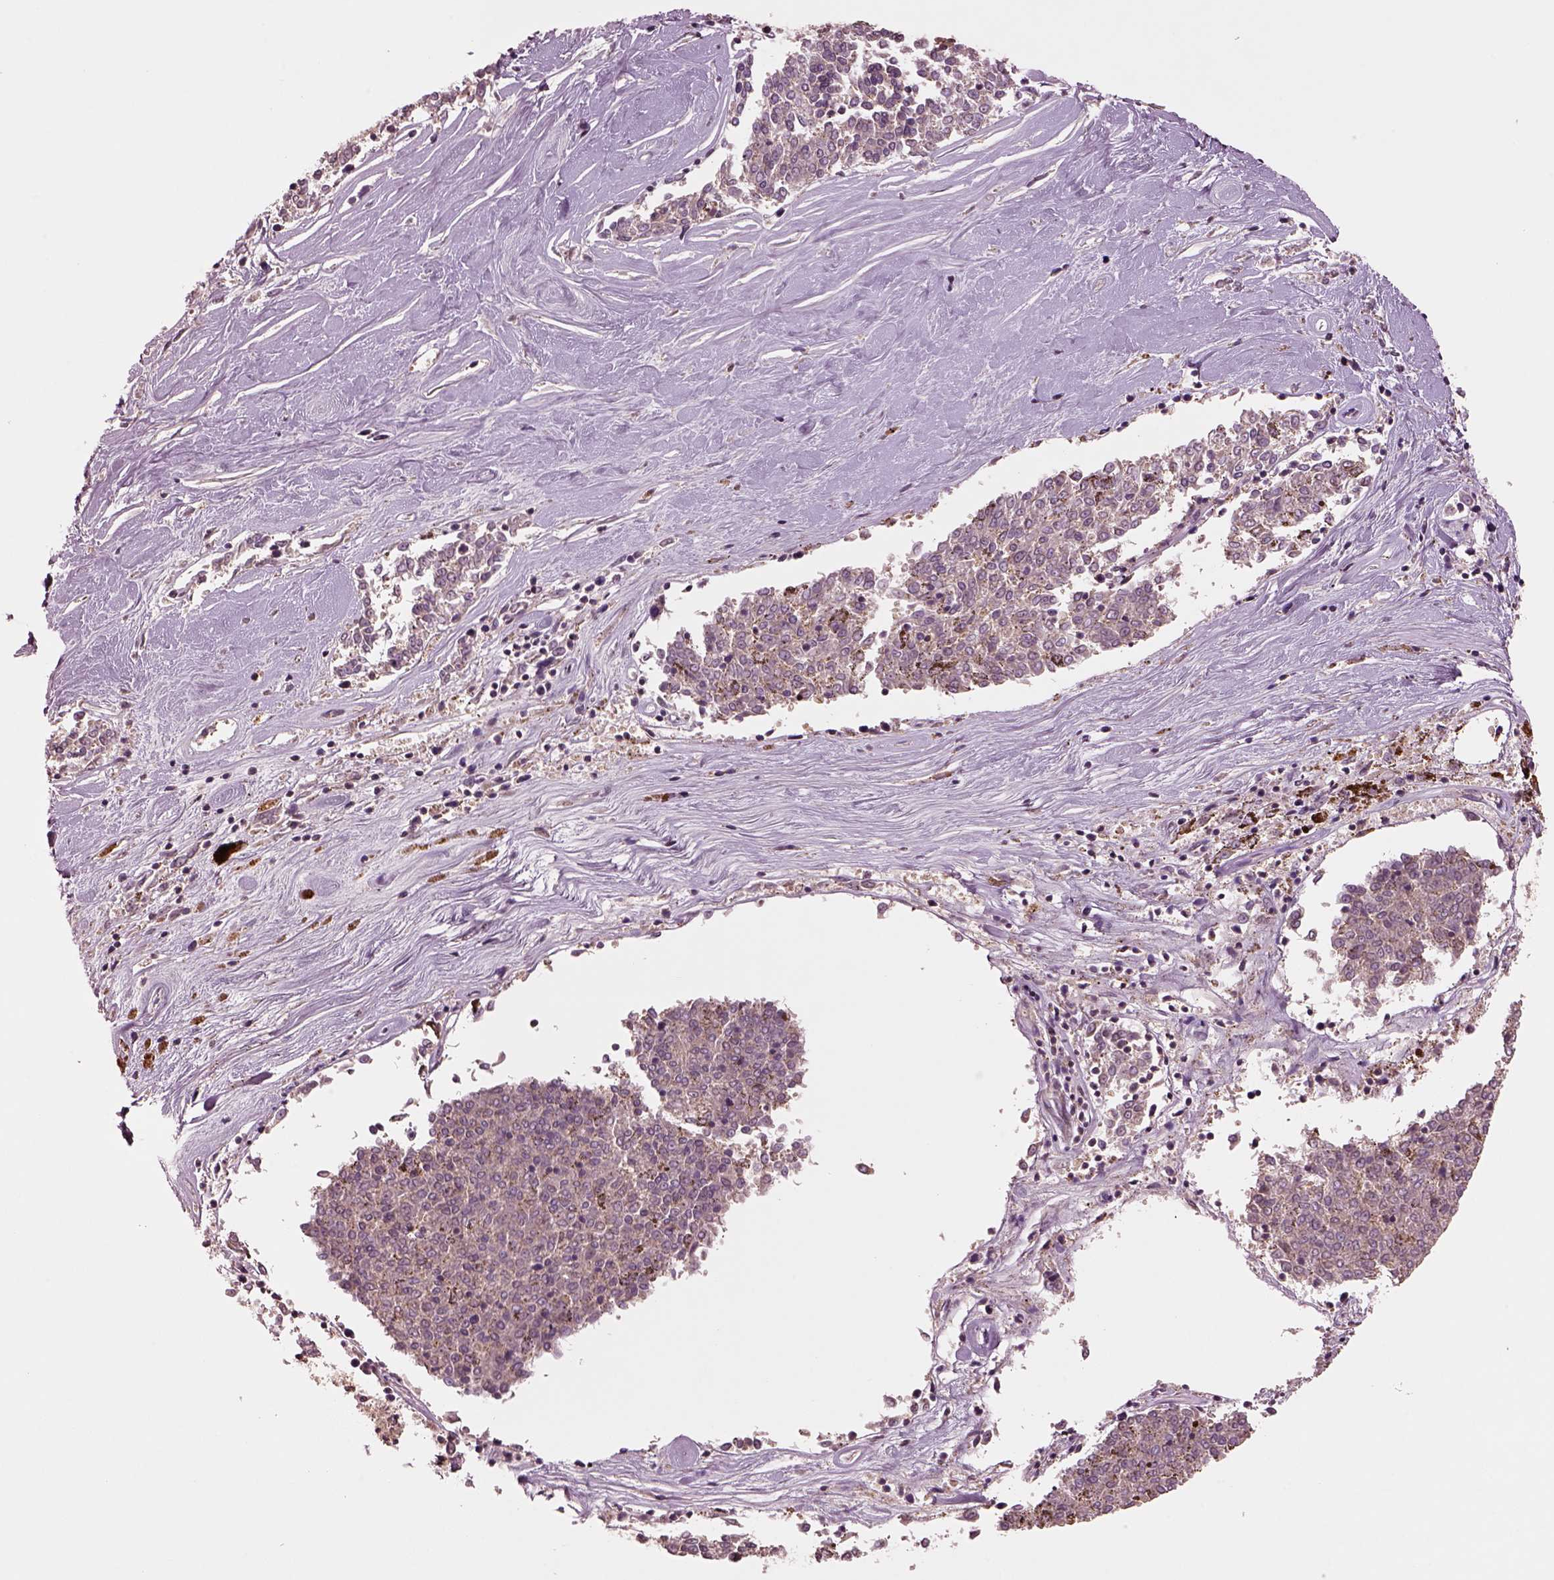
{"staining": {"intensity": "negative", "quantity": "none", "location": "none"}, "tissue": "melanoma", "cell_type": "Tumor cells", "image_type": "cancer", "snomed": [{"axis": "morphology", "description": "Malignant melanoma, NOS"}, {"axis": "topography", "description": "Skin"}], "caption": "The image shows no staining of tumor cells in malignant melanoma. The staining is performed using DAB (3,3'-diaminobenzidine) brown chromogen with nuclei counter-stained in using hematoxylin.", "gene": "MTHFS", "patient": {"sex": "female", "age": 72}}